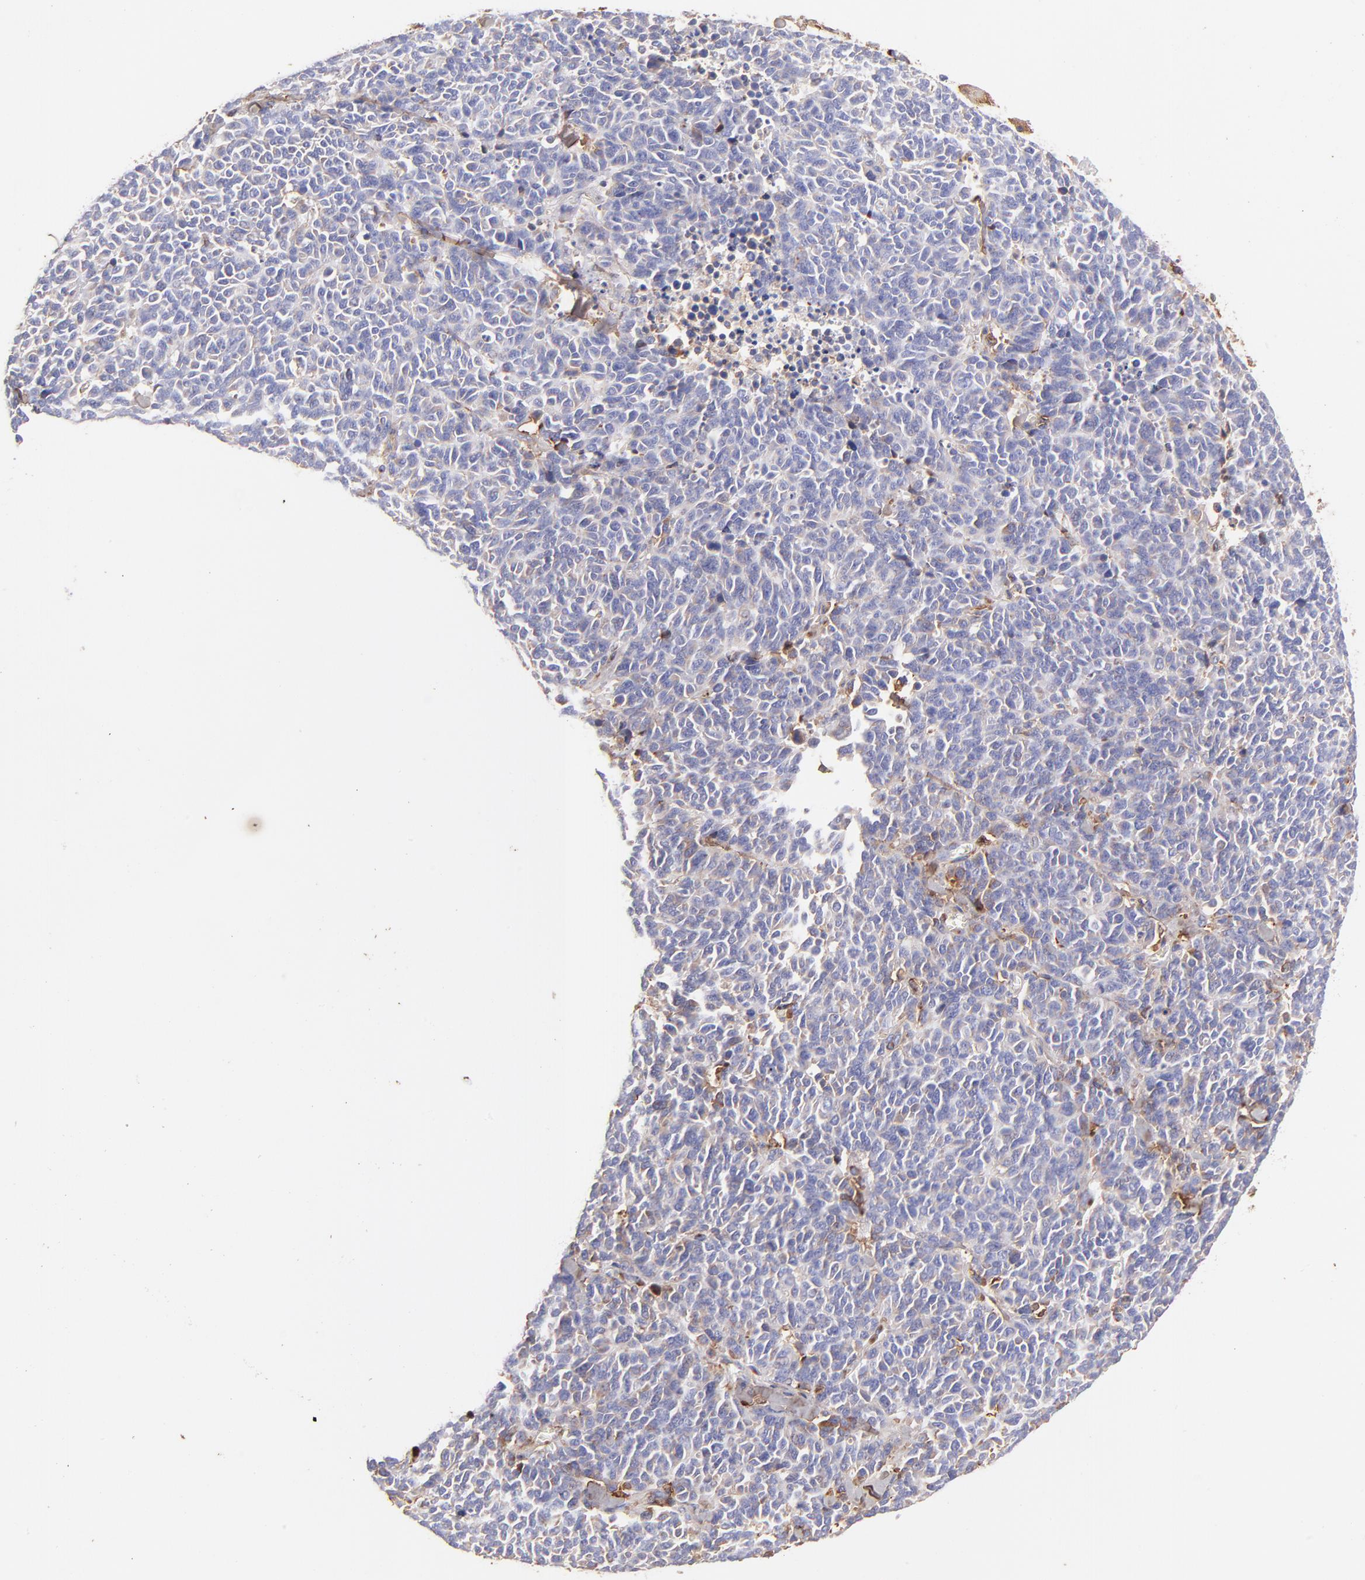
{"staining": {"intensity": "weak", "quantity": "25%-75%", "location": "cytoplasmic/membranous"}, "tissue": "lung cancer", "cell_type": "Tumor cells", "image_type": "cancer", "snomed": [{"axis": "morphology", "description": "Neoplasm, malignant, NOS"}, {"axis": "topography", "description": "Lung"}], "caption": "Human lung cancer stained with a protein marker displays weak staining in tumor cells.", "gene": "BGN", "patient": {"sex": "female", "age": 58}}